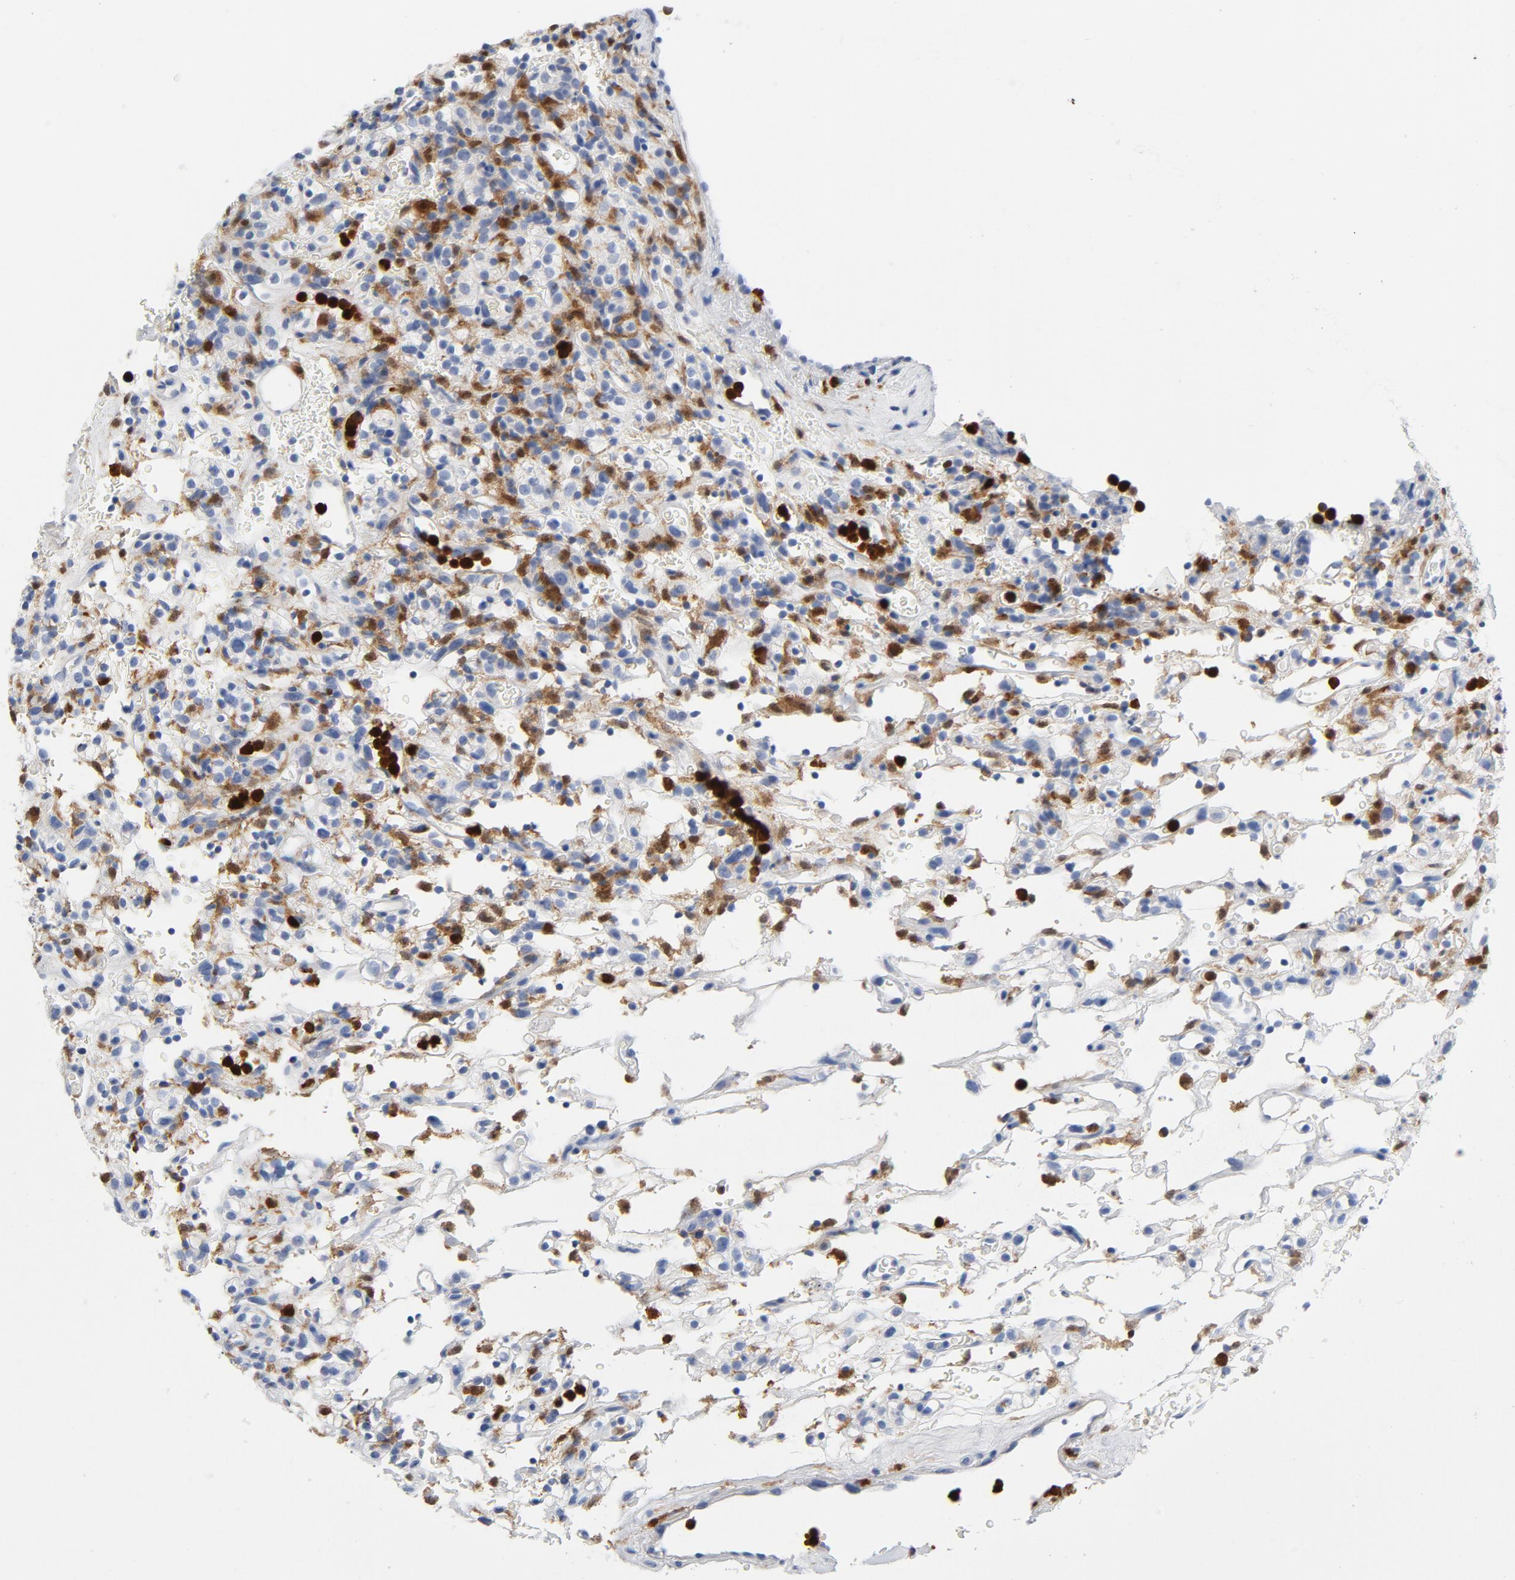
{"staining": {"intensity": "negative", "quantity": "none", "location": "none"}, "tissue": "renal cancer", "cell_type": "Tumor cells", "image_type": "cancer", "snomed": [{"axis": "morphology", "description": "Normal tissue, NOS"}, {"axis": "morphology", "description": "Adenocarcinoma, NOS"}, {"axis": "topography", "description": "Kidney"}], "caption": "High magnification brightfield microscopy of renal cancer stained with DAB (3,3'-diaminobenzidine) (brown) and counterstained with hematoxylin (blue): tumor cells show no significant expression.", "gene": "NCF1", "patient": {"sex": "female", "age": 72}}